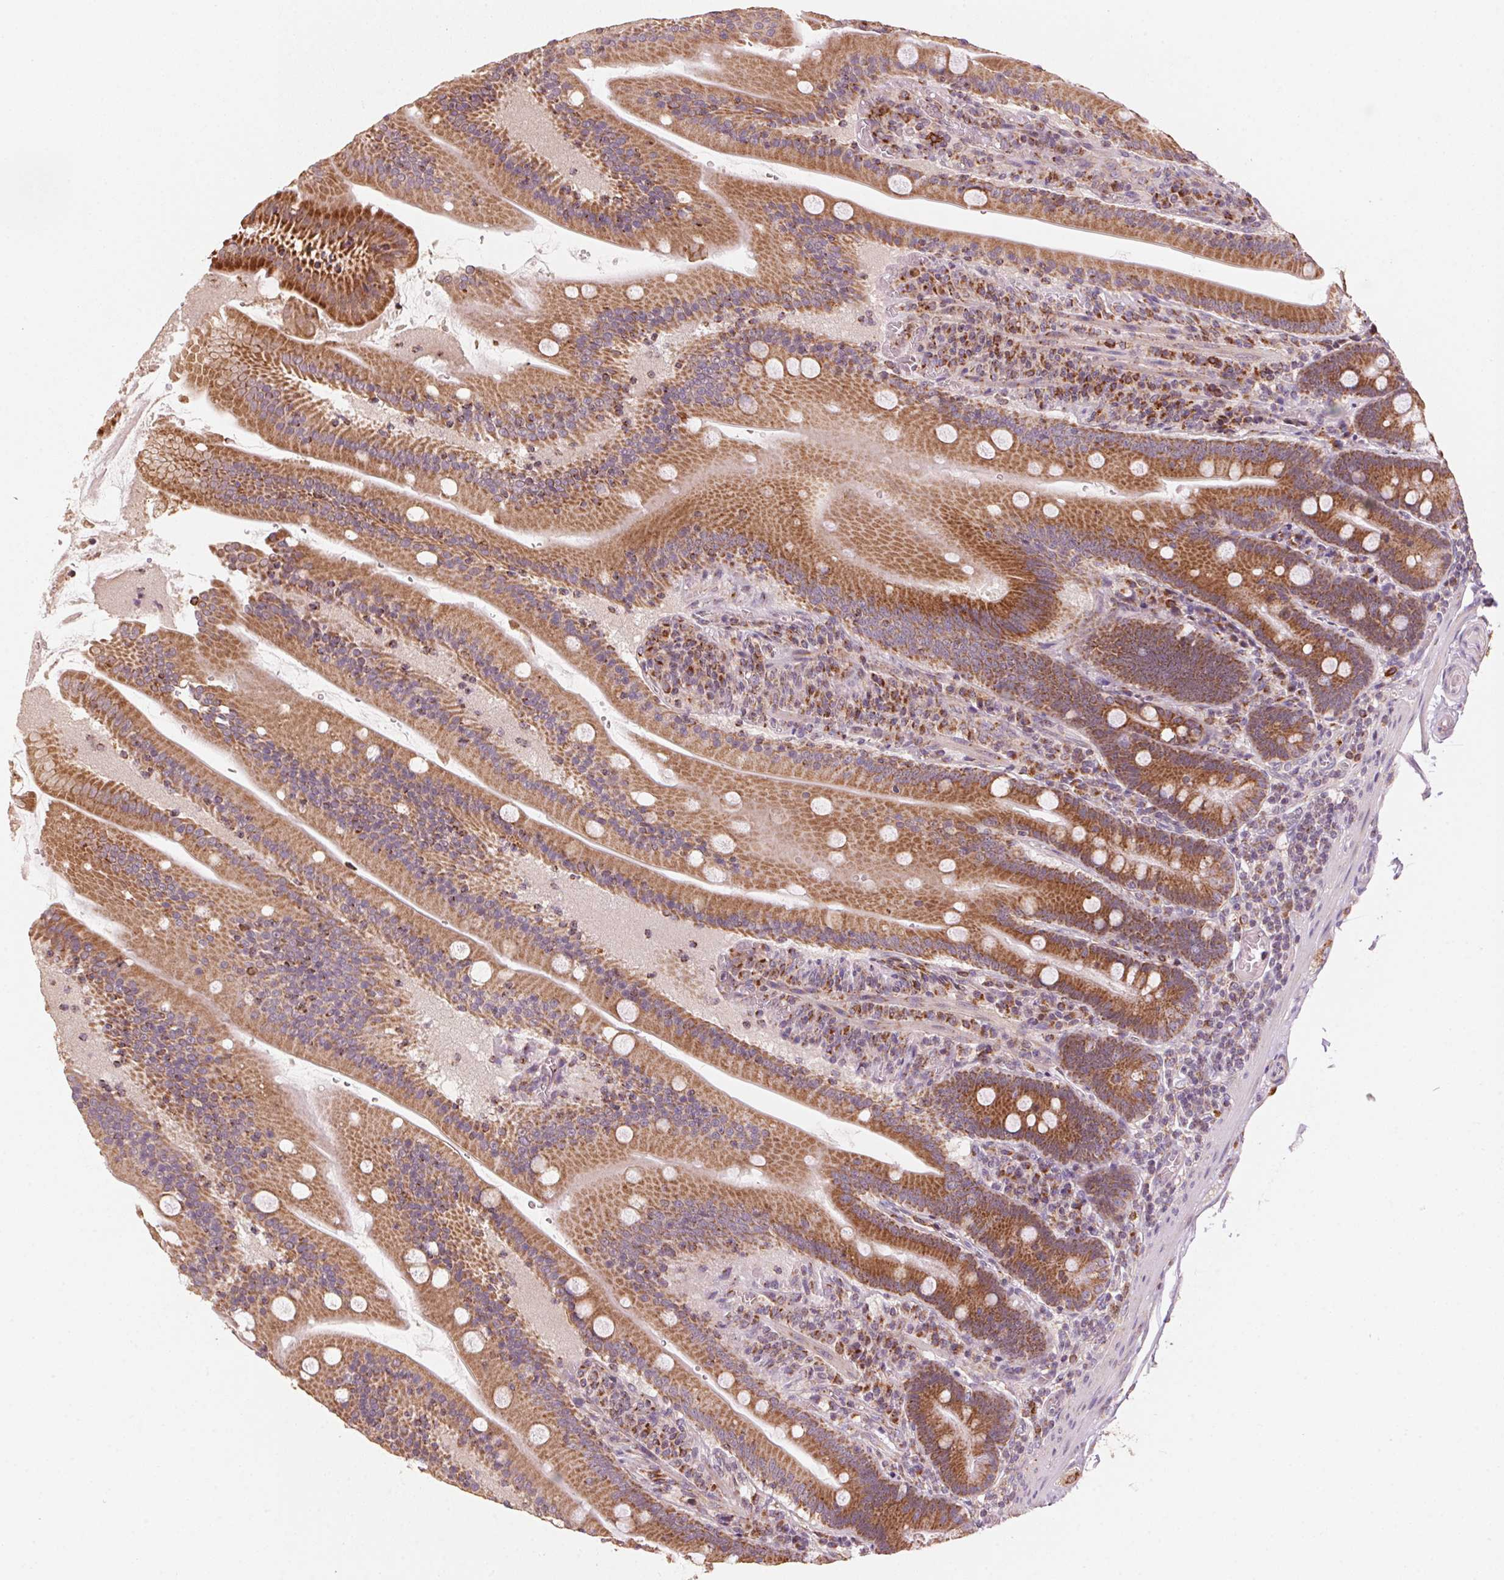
{"staining": {"intensity": "strong", "quantity": ">75%", "location": "cytoplasmic/membranous"}, "tissue": "small intestine", "cell_type": "Glandular cells", "image_type": "normal", "snomed": [{"axis": "morphology", "description": "Normal tissue, NOS"}, {"axis": "topography", "description": "Small intestine"}], "caption": "Immunohistochemical staining of benign human small intestine reveals strong cytoplasmic/membranous protein expression in approximately >75% of glandular cells. (IHC, brightfield microscopy, high magnification).", "gene": "TOMM70", "patient": {"sex": "male", "age": 37}}